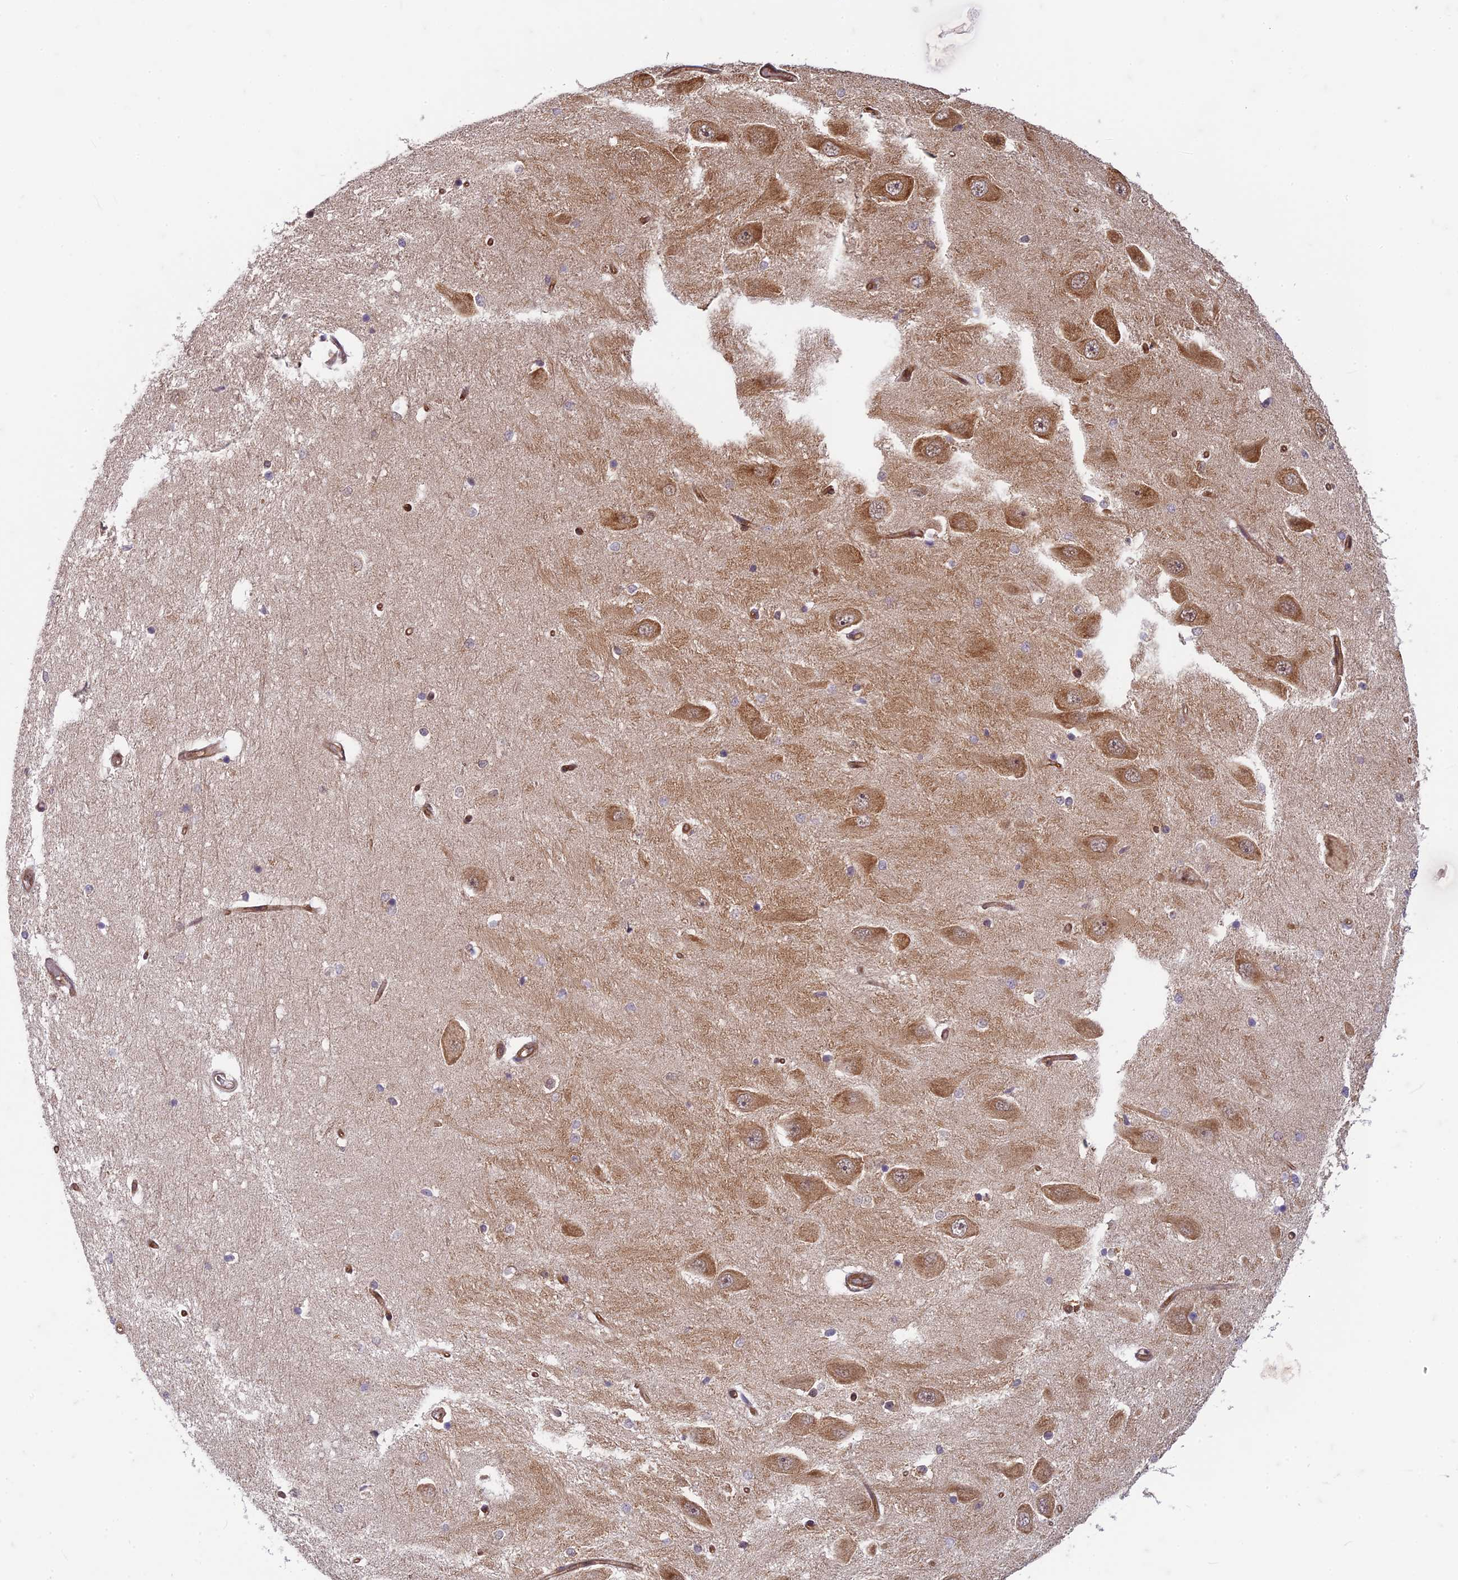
{"staining": {"intensity": "moderate", "quantity": "<25%", "location": "cytoplasmic/membranous"}, "tissue": "hippocampus", "cell_type": "Glial cells", "image_type": "normal", "snomed": [{"axis": "morphology", "description": "Normal tissue, NOS"}, {"axis": "topography", "description": "Hippocampus"}], "caption": "A high-resolution micrograph shows immunohistochemistry (IHC) staining of normal hippocampus, which demonstrates moderate cytoplasmic/membranous expression in about <25% of glial cells.", "gene": "TCF25", "patient": {"sex": "male", "age": 45}}